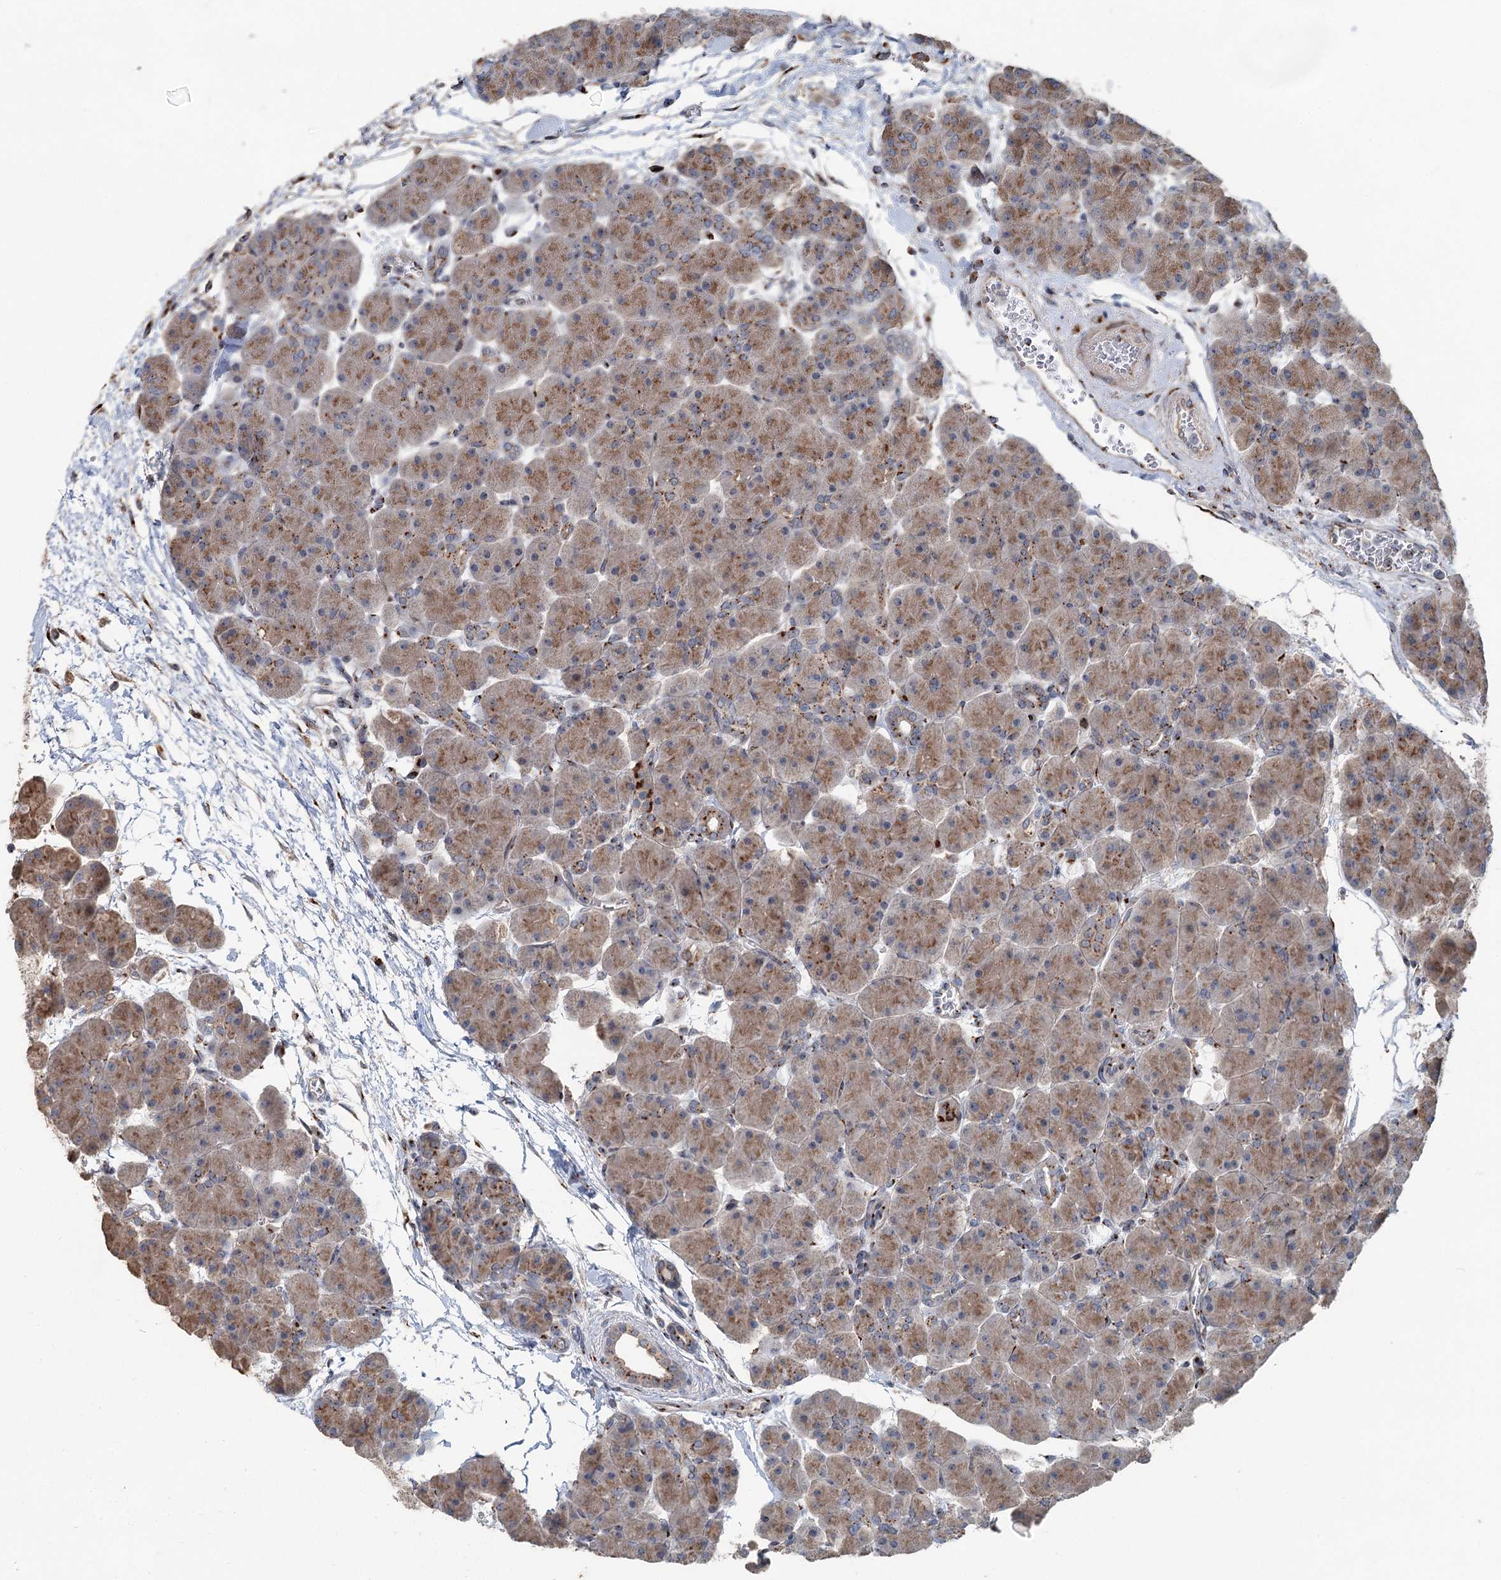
{"staining": {"intensity": "moderate", "quantity": ">75%", "location": "cytoplasmic/membranous"}, "tissue": "pancreas", "cell_type": "Exocrine glandular cells", "image_type": "normal", "snomed": [{"axis": "morphology", "description": "Normal tissue, NOS"}, {"axis": "topography", "description": "Pancreas"}], "caption": "Immunohistochemical staining of unremarkable pancreas reveals >75% levels of moderate cytoplasmic/membranous protein positivity in about >75% of exocrine glandular cells.", "gene": "ITIH5", "patient": {"sex": "male", "age": 66}}